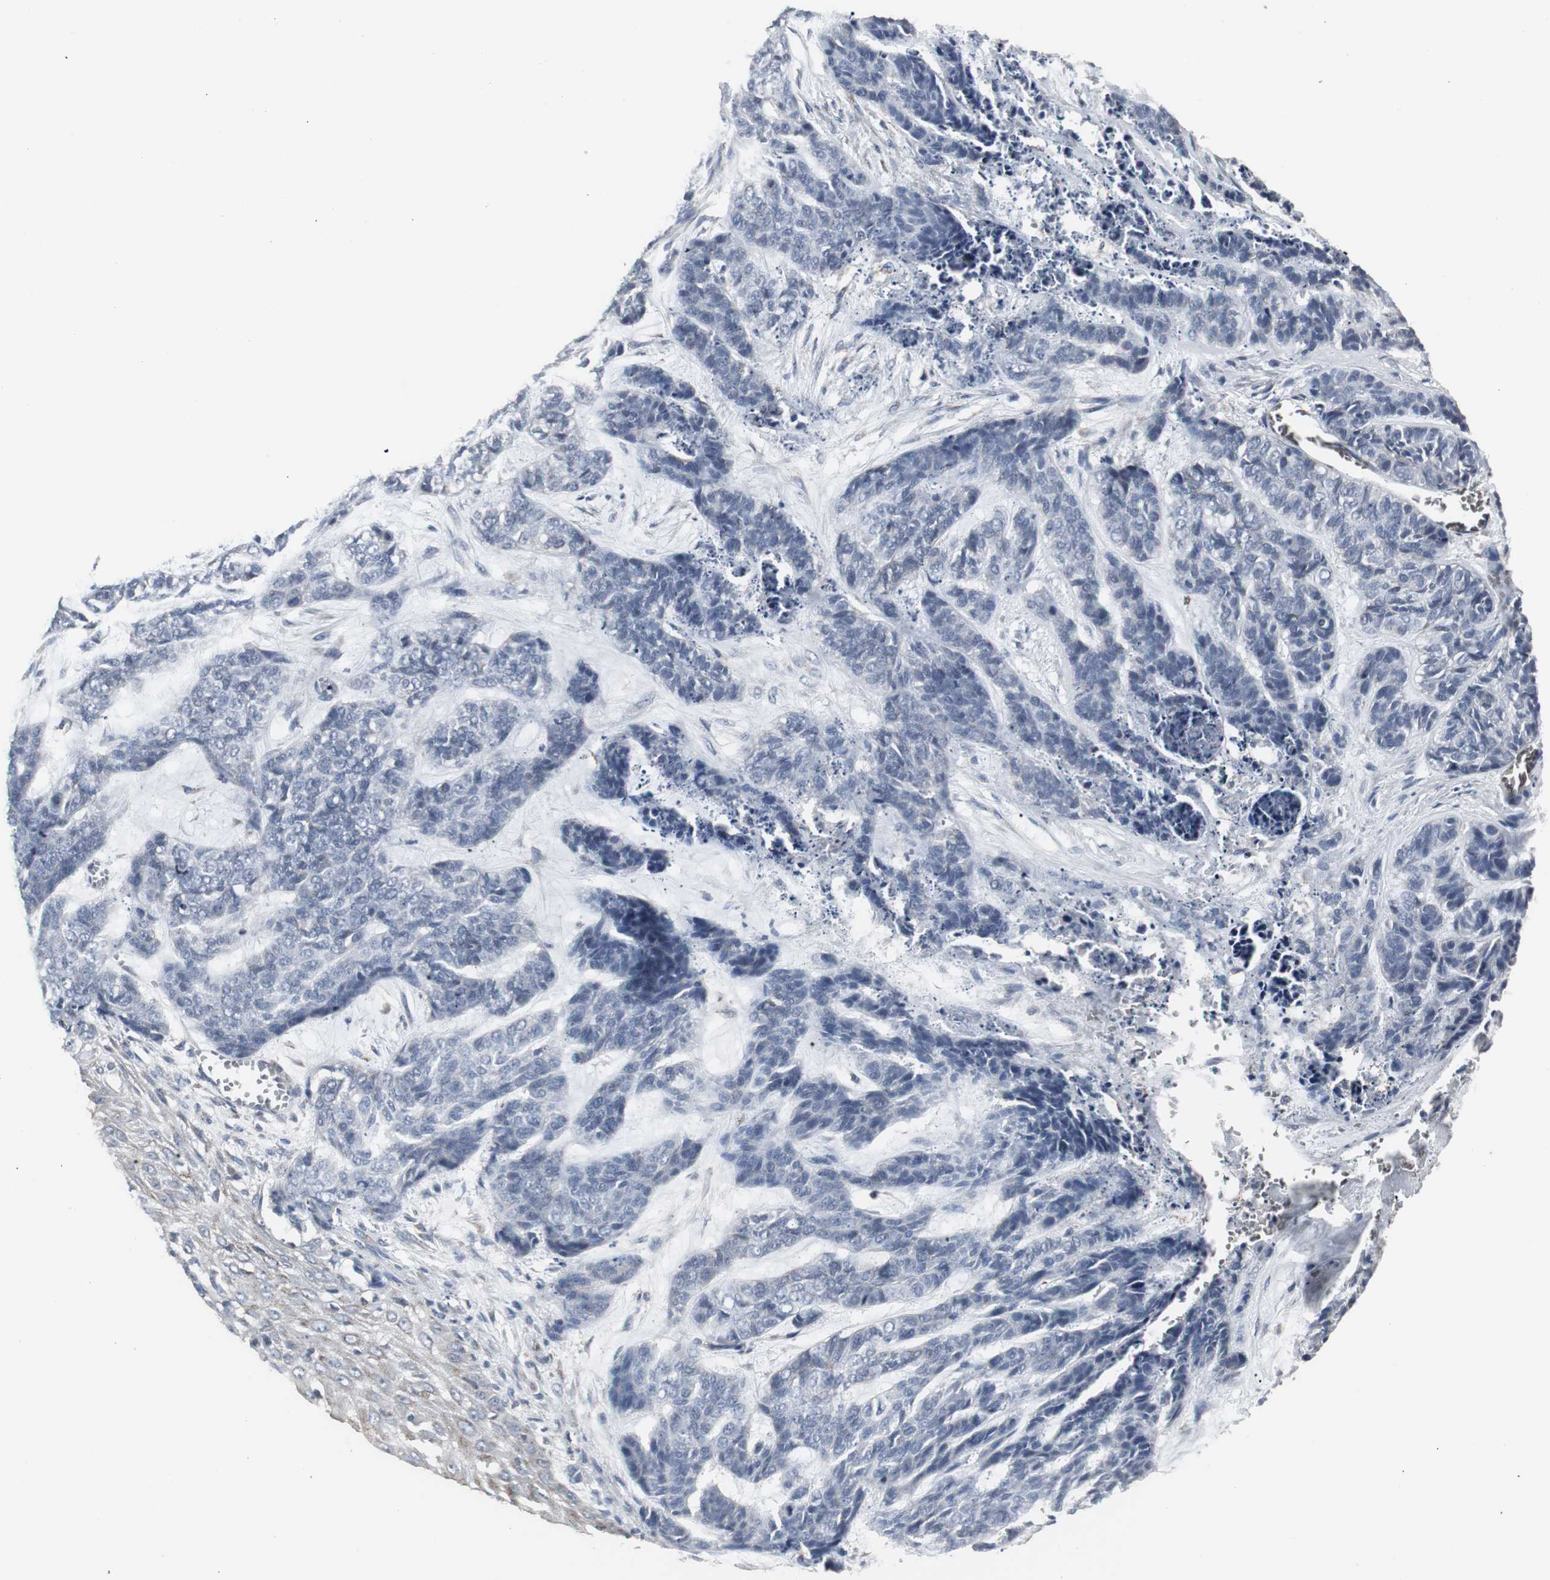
{"staining": {"intensity": "negative", "quantity": "none", "location": "none"}, "tissue": "skin cancer", "cell_type": "Tumor cells", "image_type": "cancer", "snomed": [{"axis": "morphology", "description": "Basal cell carcinoma"}, {"axis": "topography", "description": "Skin"}], "caption": "Tumor cells are negative for protein expression in human skin basal cell carcinoma.", "gene": "ACAA1", "patient": {"sex": "female", "age": 64}}